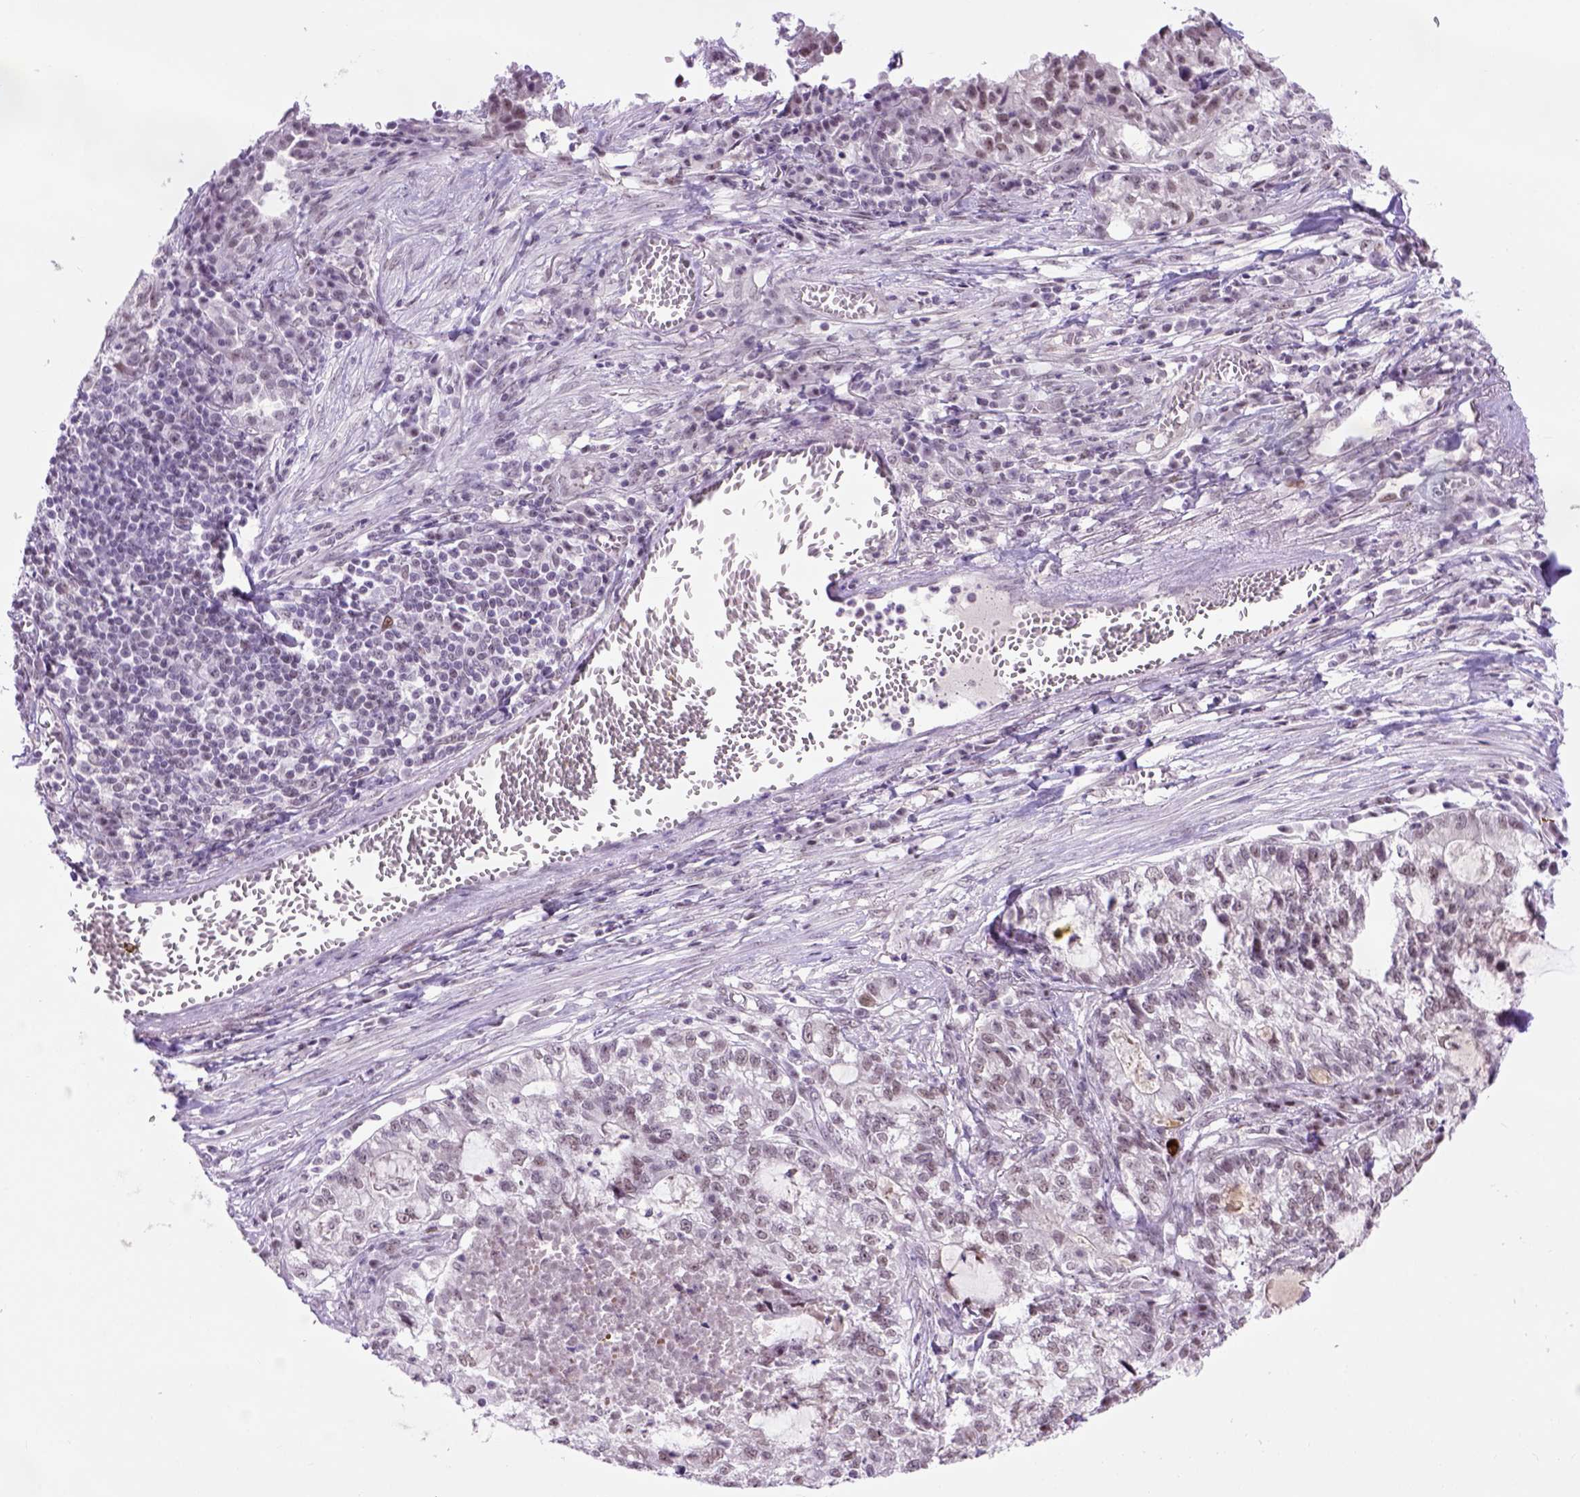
{"staining": {"intensity": "weak", "quantity": "25%-75%", "location": "nuclear"}, "tissue": "lung cancer", "cell_type": "Tumor cells", "image_type": "cancer", "snomed": [{"axis": "morphology", "description": "Adenocarcinoma, NOS"}, {"axis": "topography", "description": "Lung"}], "caption": "DAB immunohistochemical staining of lung cancer (adenocarcinoma) displays weak nuclear protein expression in about 25%-75% of tumor cells.", "gene": "TBPL1", "patient": {"sex": "male", "age": 57}}